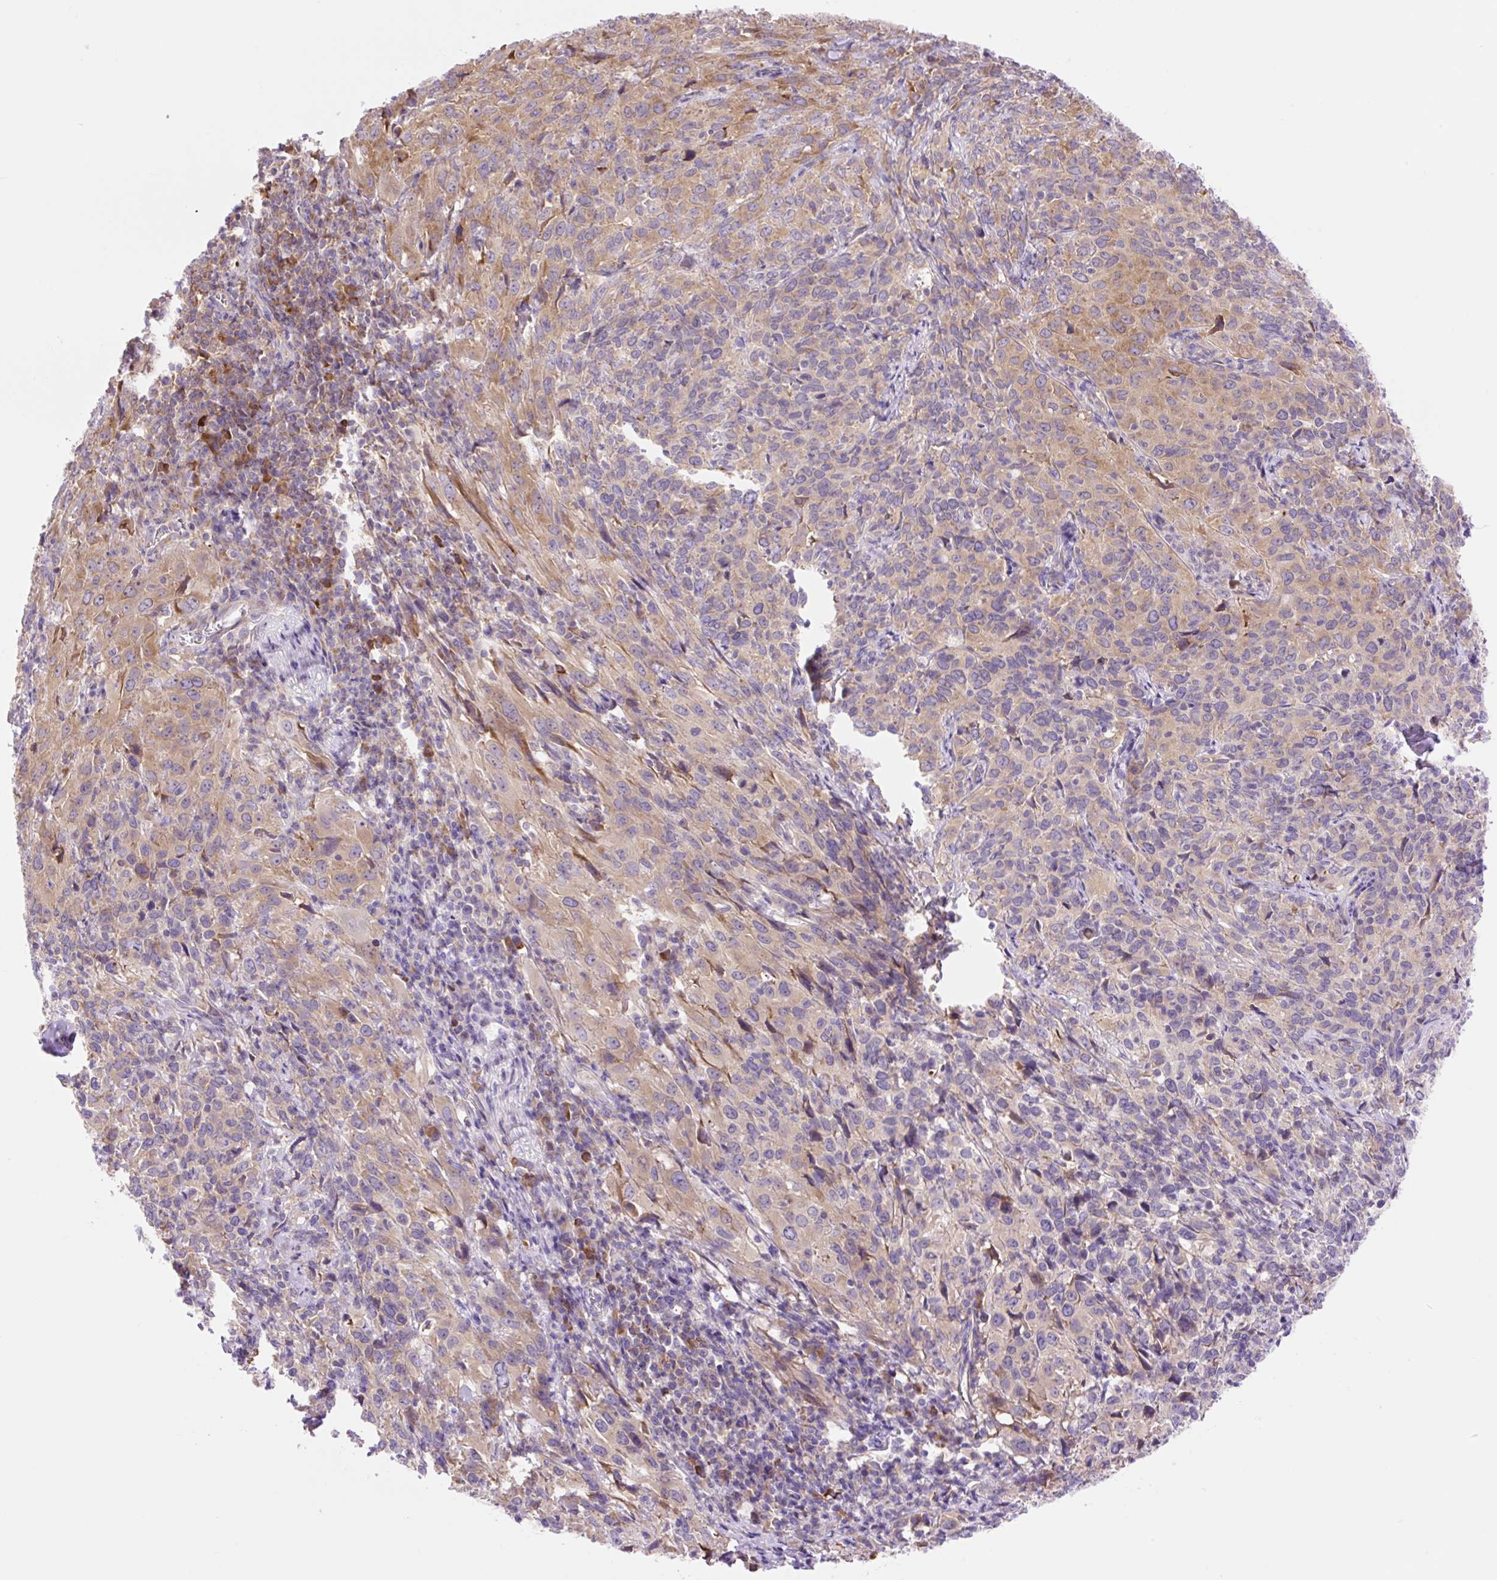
{"staining": {"intensity": "moderate", "quantity": "25%-75%", "location": "cytoplasmic/membranous"}, "tissue": "cervical cancer", "cell_type": "Tumor cells", "image_type": "cancer", "snomed": [{"axis": "morphology", "description": "Squamous cell carcinoma, NOS"}, {"axis": "topography", "description": "Cervix"}], "caption": "Immunohistochemical staining of human squamous cell carcinoma (cervical) exhibits medium levels of moderate cytoplasmic/membranous staining in about 25%-75% of tumor cells.", "gene": "GPR45", "patient": {"sex": "female", "age": 51}}